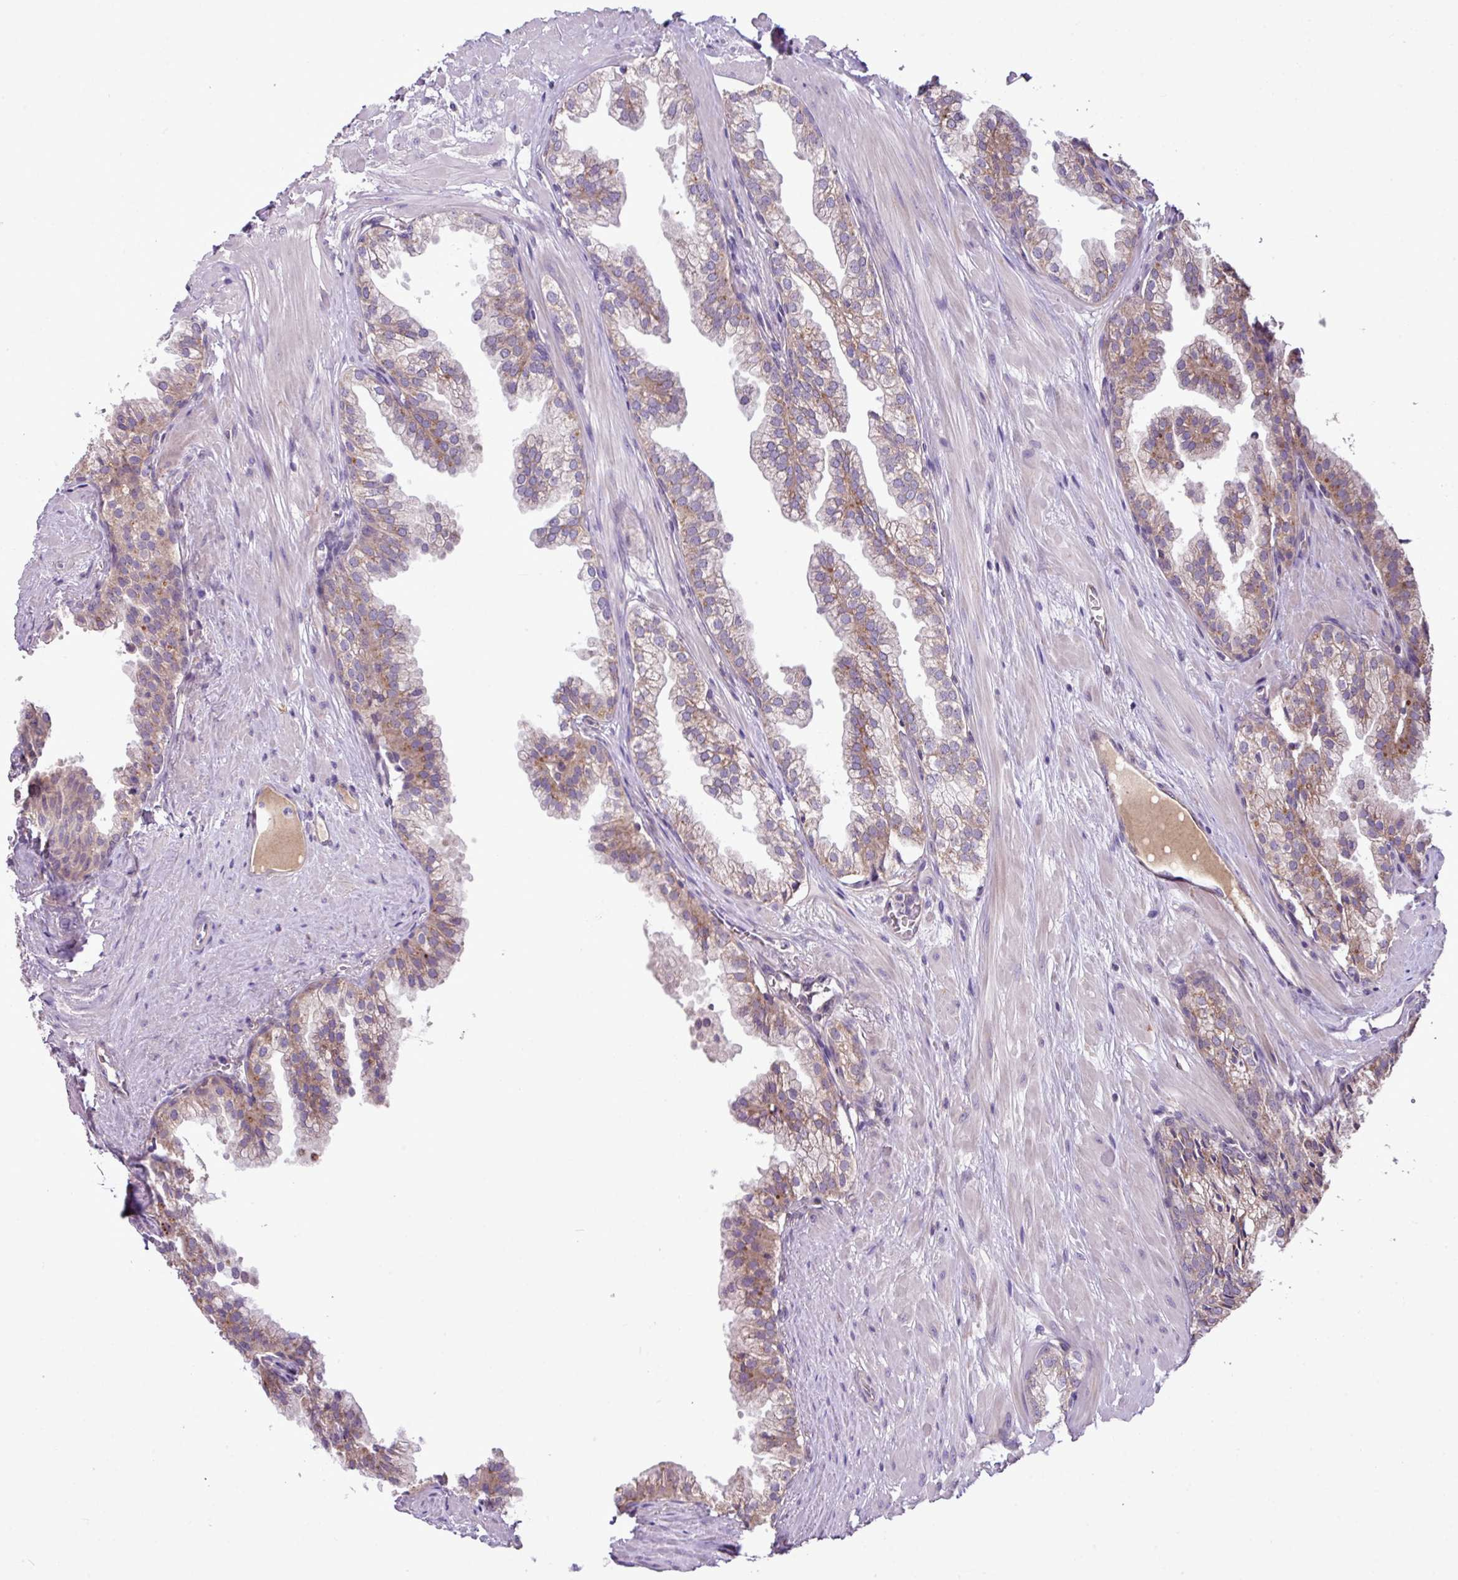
{"staining": {"intensity": "moderate", "quantity": "<25%", "location": "cytoplasmic/membranous"}, "tissue": "prostate", "cell_type": "Glandular cells", "image_type": "normal", "snomed": [{"axis": "morphology", "description": "Normal tissue, NOS"}, {"axis": "topography", "description": "Prostate"}, {"axis": "topography", "description": "Peripheral nerve tissue"}], "caption": "Protein staining of benign prostate displays moderate cytoplasmic/membranous positivity in approximately <25% of glandular cells.", "gene": "XIAP", "patient": {"sex": "male", "age": 55}}